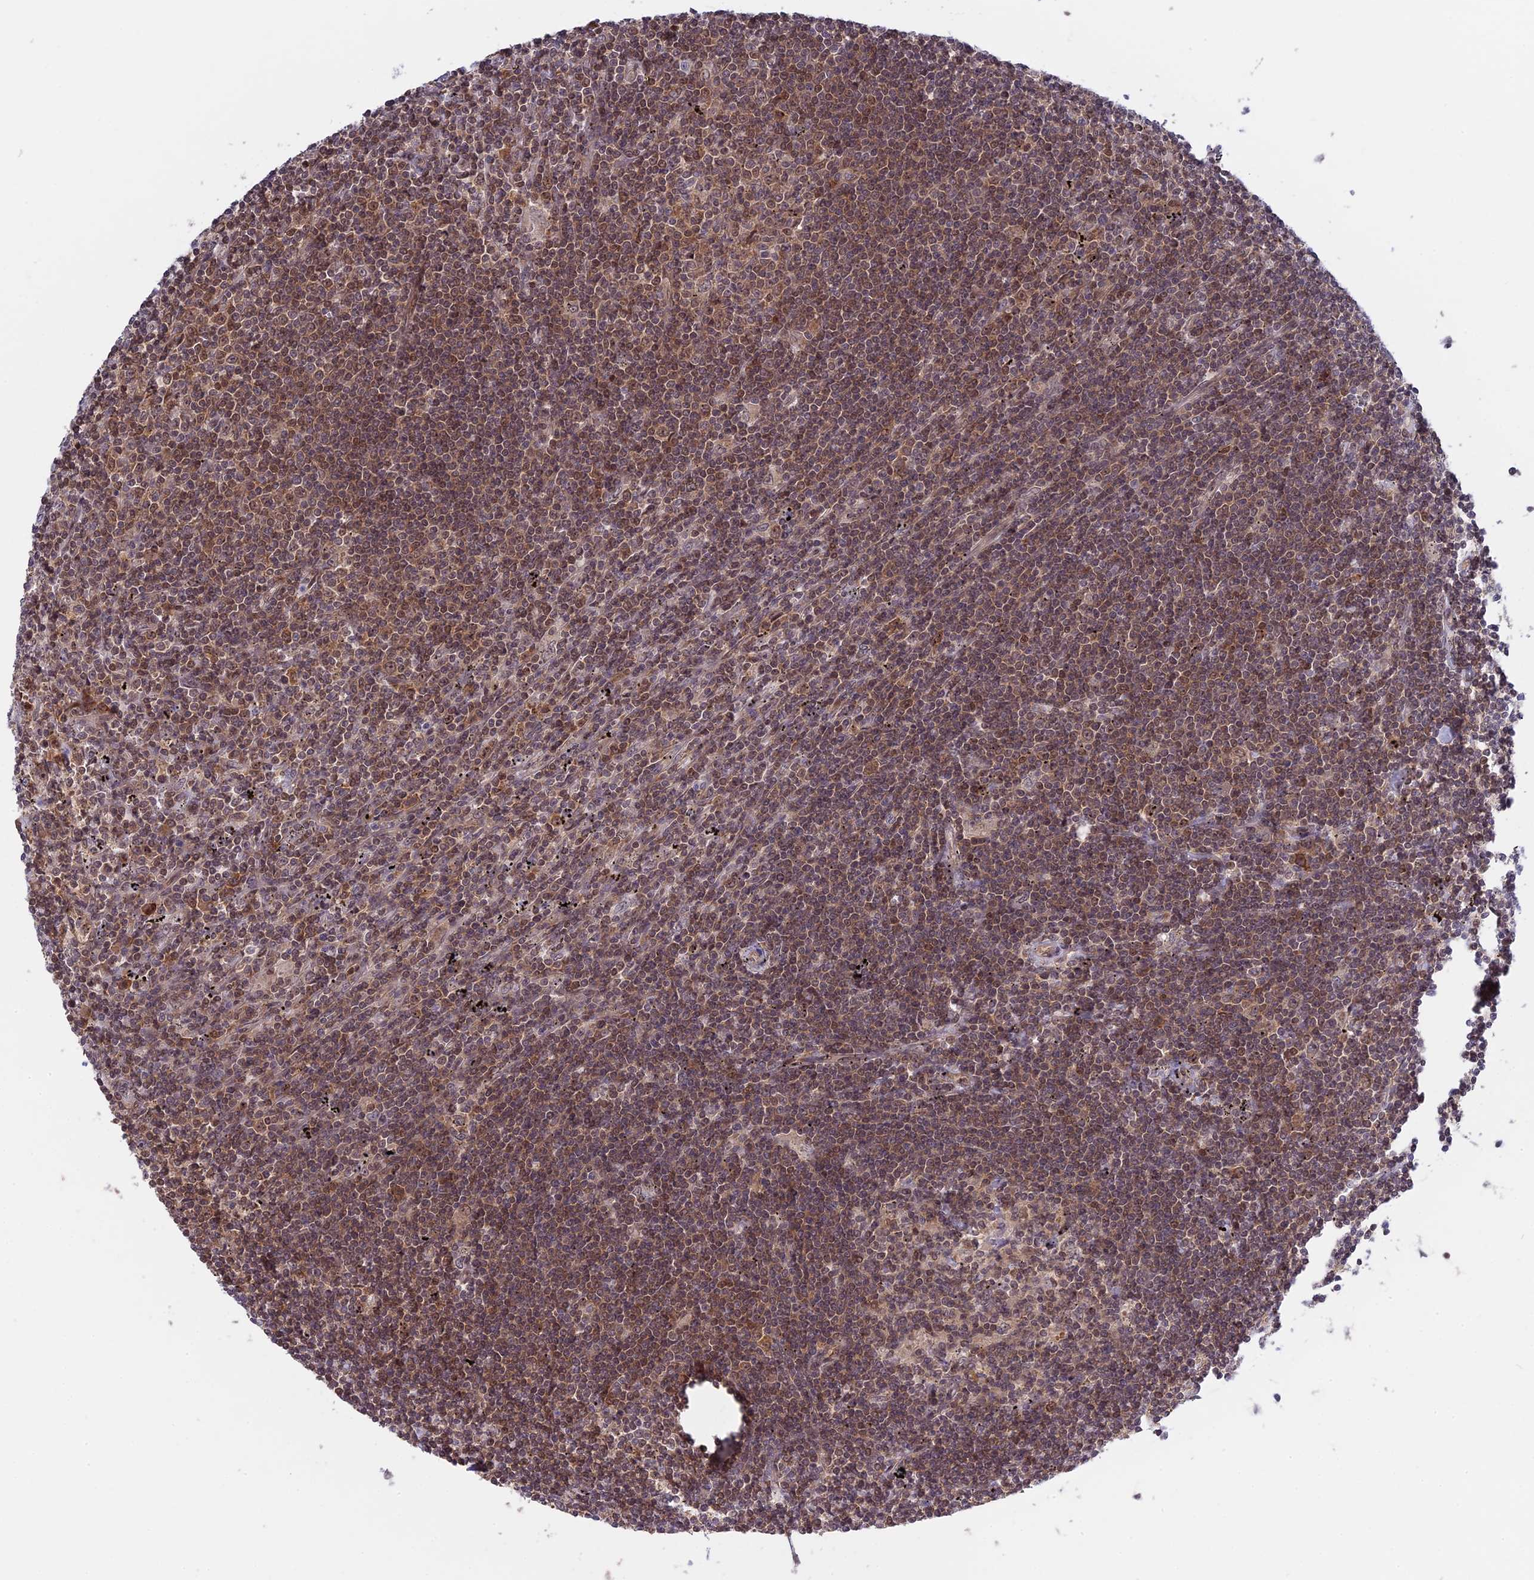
{"staining": {"intensity": "moderate", "quantity": "25%-75%", "location": "nuclear"}, "tissue": "lymphoma", "cell_type": "Tumor cells", "image_type": "cancer", "snomed": [{"axis": "morphology", "description": "Malignant lymphoma, non-Hodgkin's type, Low grade"}, {"axis": "topography", "description": "Spleen"}], "caption": "About 25%-75% of tumor cells in human malignant lymphoma, non-Hodgkin's type (low-grade) exhibit moderate nuclear protein staining as visualized by brown immunohistochemical staining.", "gene": "ZNF428", "patient": {"sex": "male", "age": 76}}